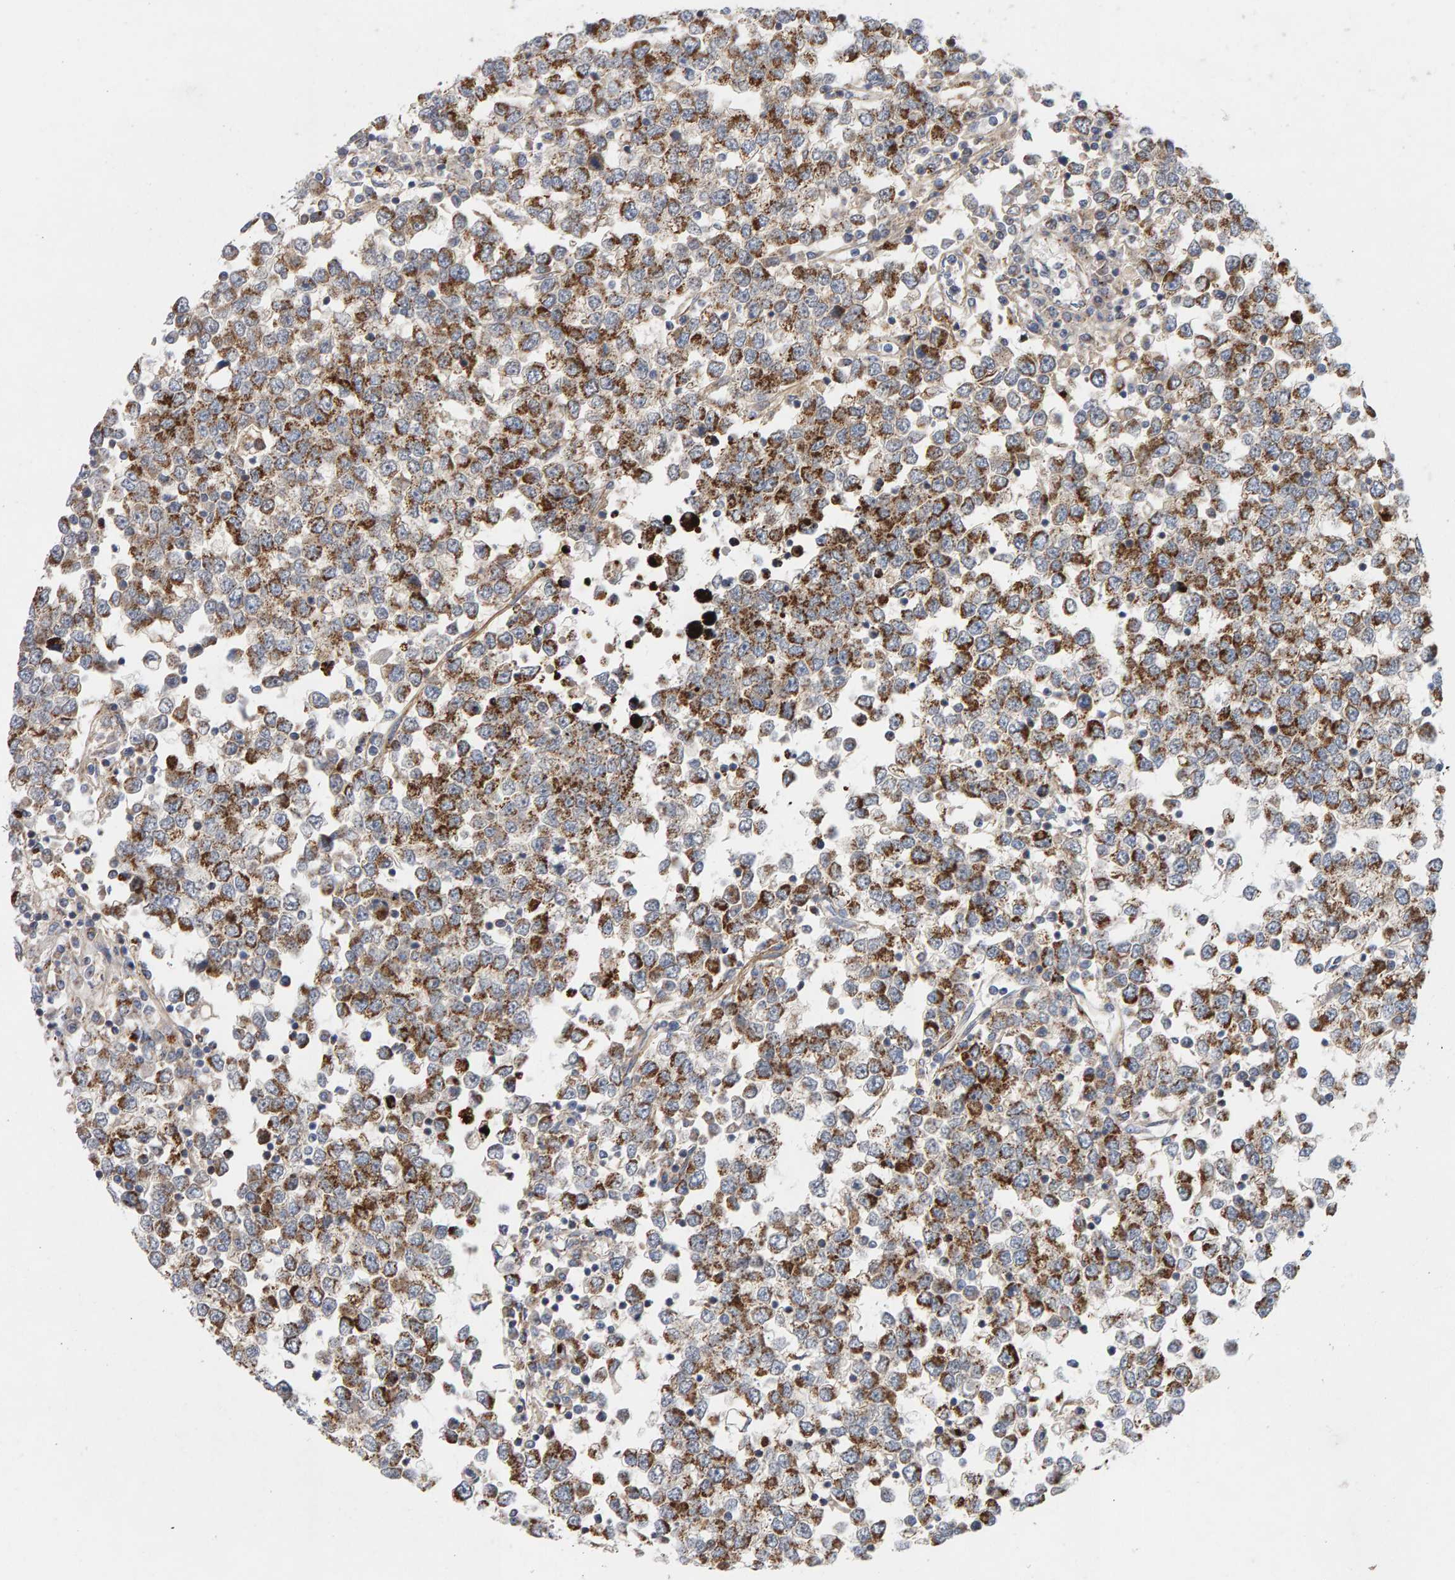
{"staining": {"intensity": "moderate", "quantity": ">75%", "location": "cytoplasmic/membranous"}, "tissue": "testis cancer", "cell_type": "Tumor cells", "image_type": "cancer", "snomed": [{"axis": "morphology", "description": "Seminoma, NOS"}, {"axis": "topography", "description": "Testis"}], "caption": "Immunohistochemistry (IHC) photomicrograph of human seminoma (testis) stained for a protein (brown), which exhibits medium levels of moderate cytoplasmic/membranous expression in approximately >75% of tumor cells.", "gene": "GGTA1", "patient": {"sex": "male", "age": 65}}